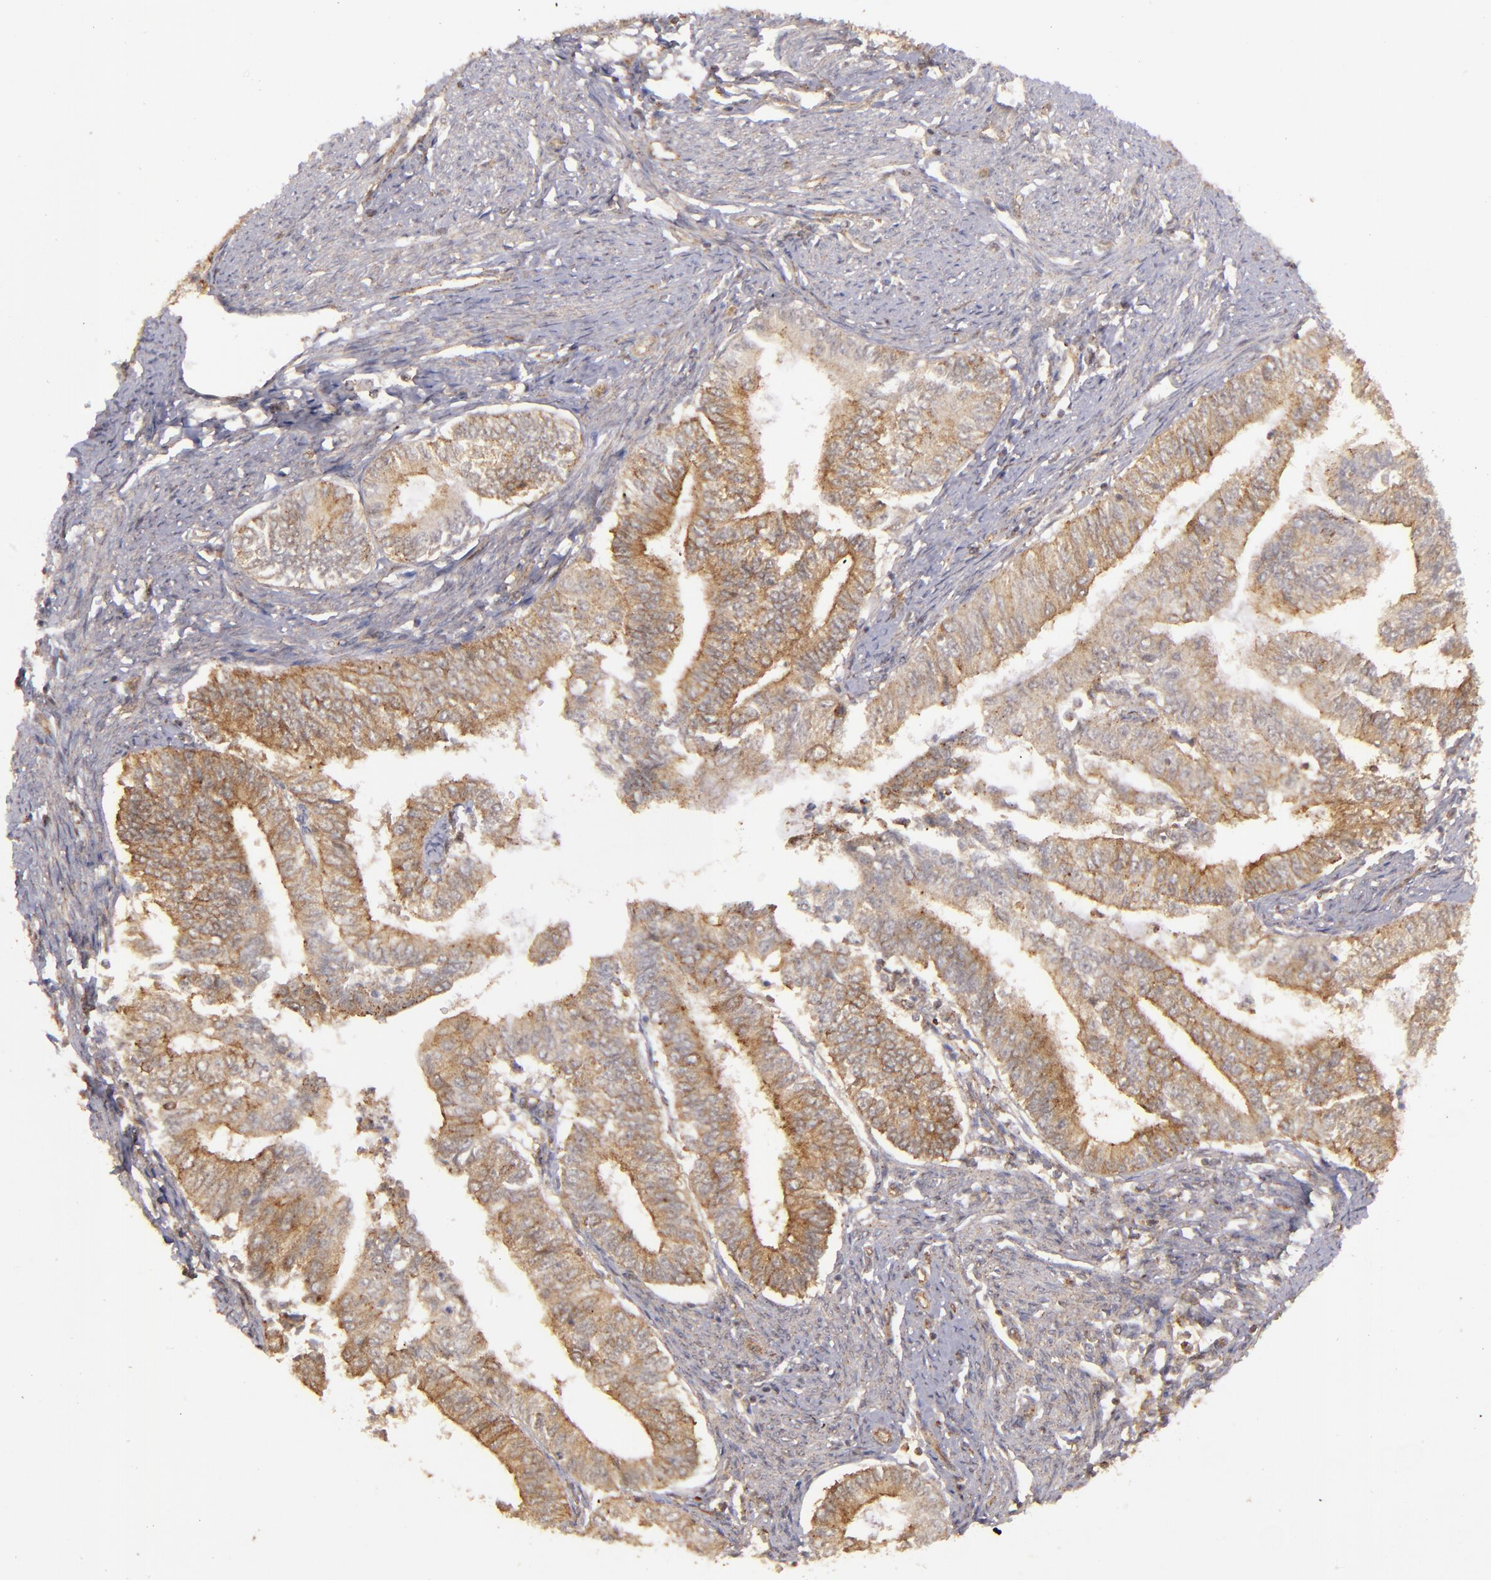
{"staining": {"intensity": "moderate", "quantity": ">75%", "location": "cytoplasmic/membranous"}, "tissue": "endometrial cancer", "cell_type": "Tumor cells", "image_type": "cancer", "snomed": [{"axis": "morphology", "description": "Adenocarcinoma, NOS"}, {"axis": "topography", "description": "Endometrium"}], "caption": "The image reveals immunohistochemical staining of adenocarcinoma (endometrial). There is moderate cytoplasmic/membranous staining is appreciated in about >75% of tumor cells. The protein is stained brown, and the nuclei are stained in blue (DAB (3,3'-diaminobenzidine) IHC with brightfield microscopy, high magnification).", "gene": "ZFYVE1", "patient": {"sex": "female", "age": 66}}